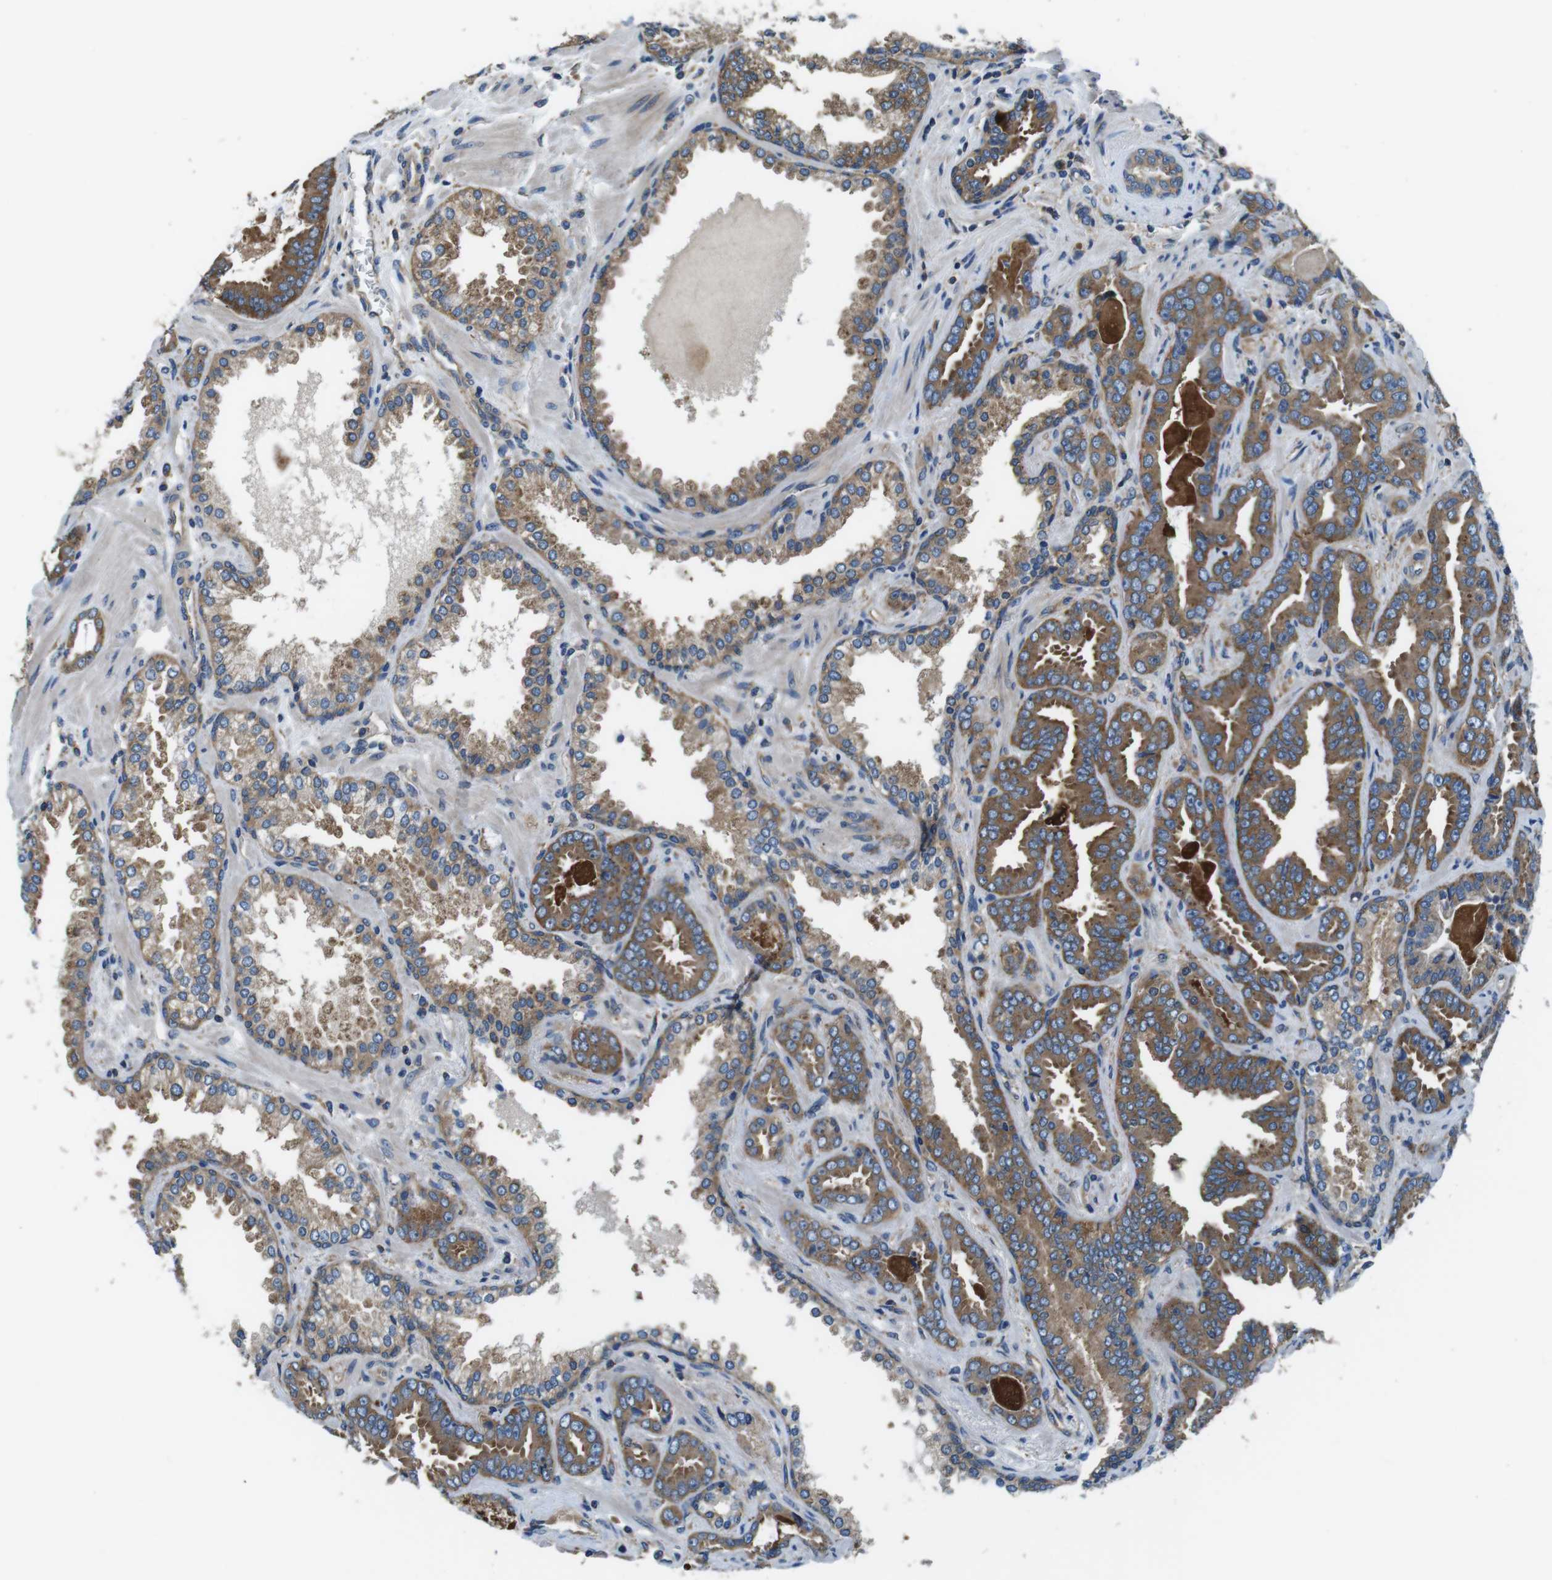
{"staining": {"intensity": "moderate", "quantity": ">75%", "location": "cytoplasmic/membranous"}, "tissue": "prostate cancer", "cell_type": "Tumor cells", "image_type": "cancer", "snomed": [{"axis": "morphology", "description": "Adenocarcinoma, Low grade"}, {"axis": "topography", "description": "Prostate"}], "caption": "Protein expression analysis of human prostate cancer reveals moderate cytoplasmic/membranous expression in approximately >75% of tumor cells.", "gene": "DENND4C", "patient": {"sex": "male", "age": 60}}